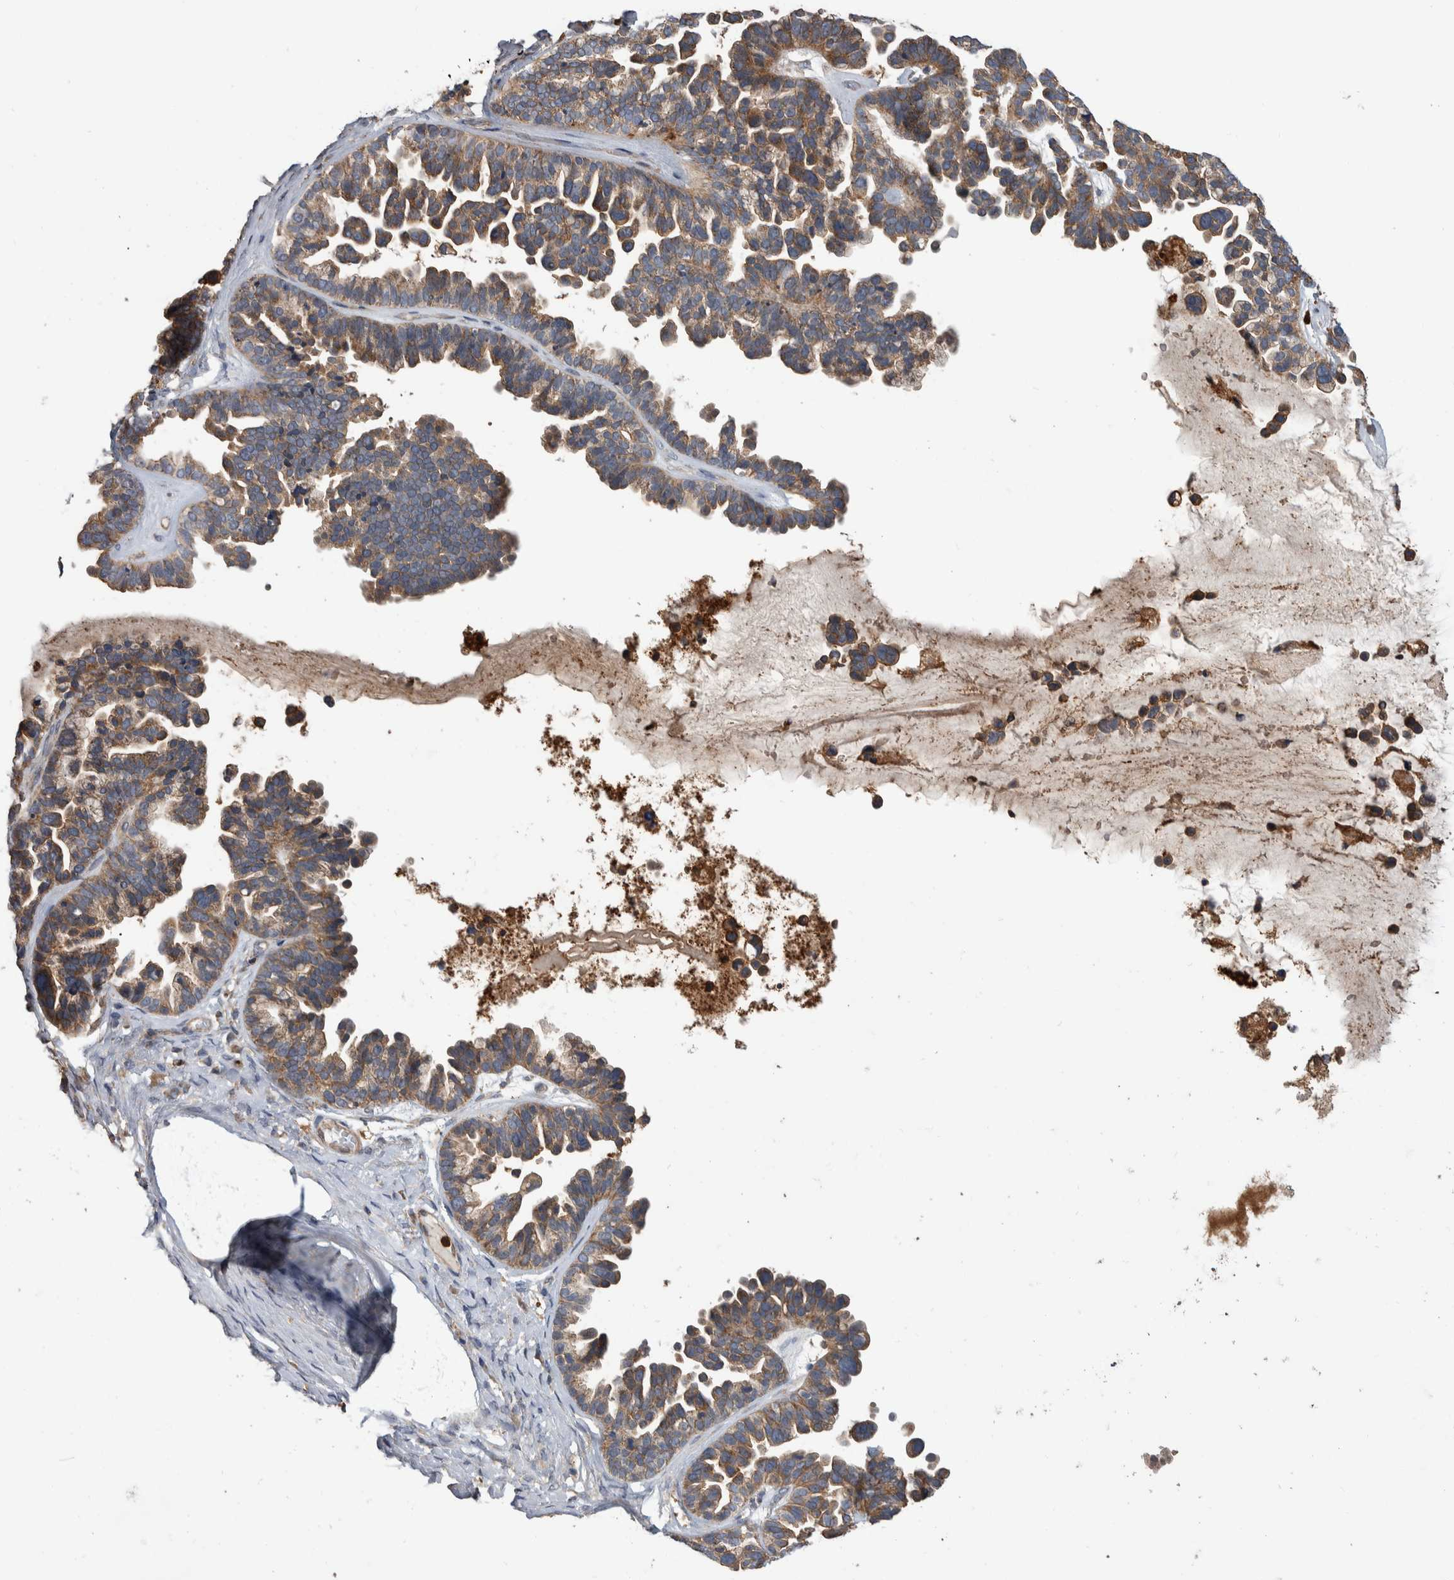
{"staining": {"intensity": "weak", "quantity": ">75%", "location": "cytoplasmic/membranous"}, "tissue": "ovarian cancer", "cell_type": "Tumor cells", "image_type": "cancer", "snomed": [{"axis": "morphology", "description": "Cystadenocarcinoma, serous, NOS"}, {"axis": "topography", "description": "Ovary"}], "caption": "Immunohistochemical staining of human serous cystadenocarcinoma (ovarian) shows low levels of weak cytoplasmic/membranous protein expression in about >75% of tumor cells.", "gene": "SDCBP", "patient": {"sex": "female", "age": 56}}